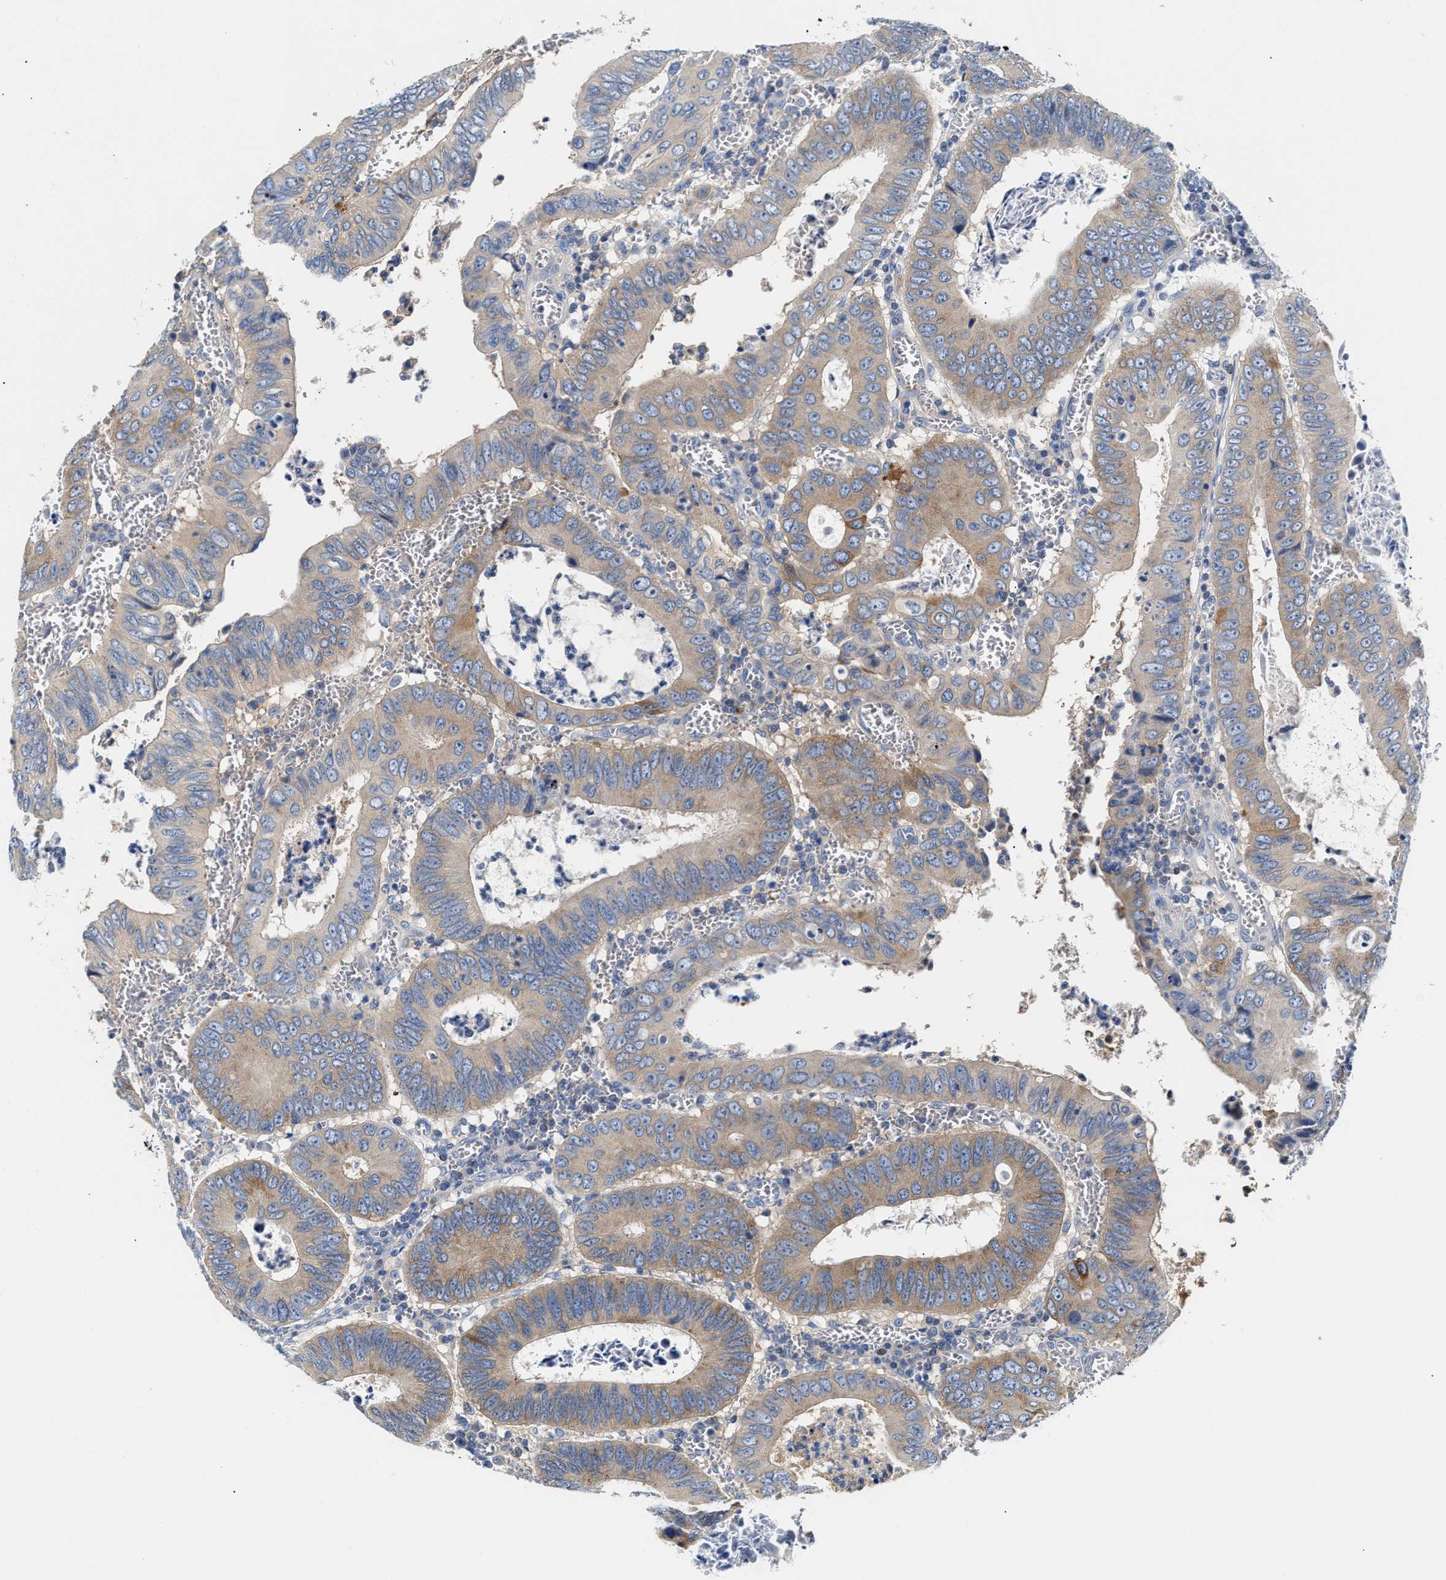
{"staining": {"intensity": "weak", "quantity": ">75%", "location": "cytoplasmic/membranous"}, "tissue": "colorectal cancer", "cell_type": "Tumor cells", "image_type": "cancer", "snomed": [{"axis": "morphology", "description": "Inflammation, NOS"}, {"axis": "morphology", "description": "Adenocarcinoma, NOS"}, {"axis": "topography", "description": "Colon"}], "caption": "Immunohistochemical staining of human colorectal cancer displays weak cytoplasmic/membranous protein positivity in approximately >75% of tumor cells.", "gene": "TUT7", "patient": {"sex": "male", "age": 72}}